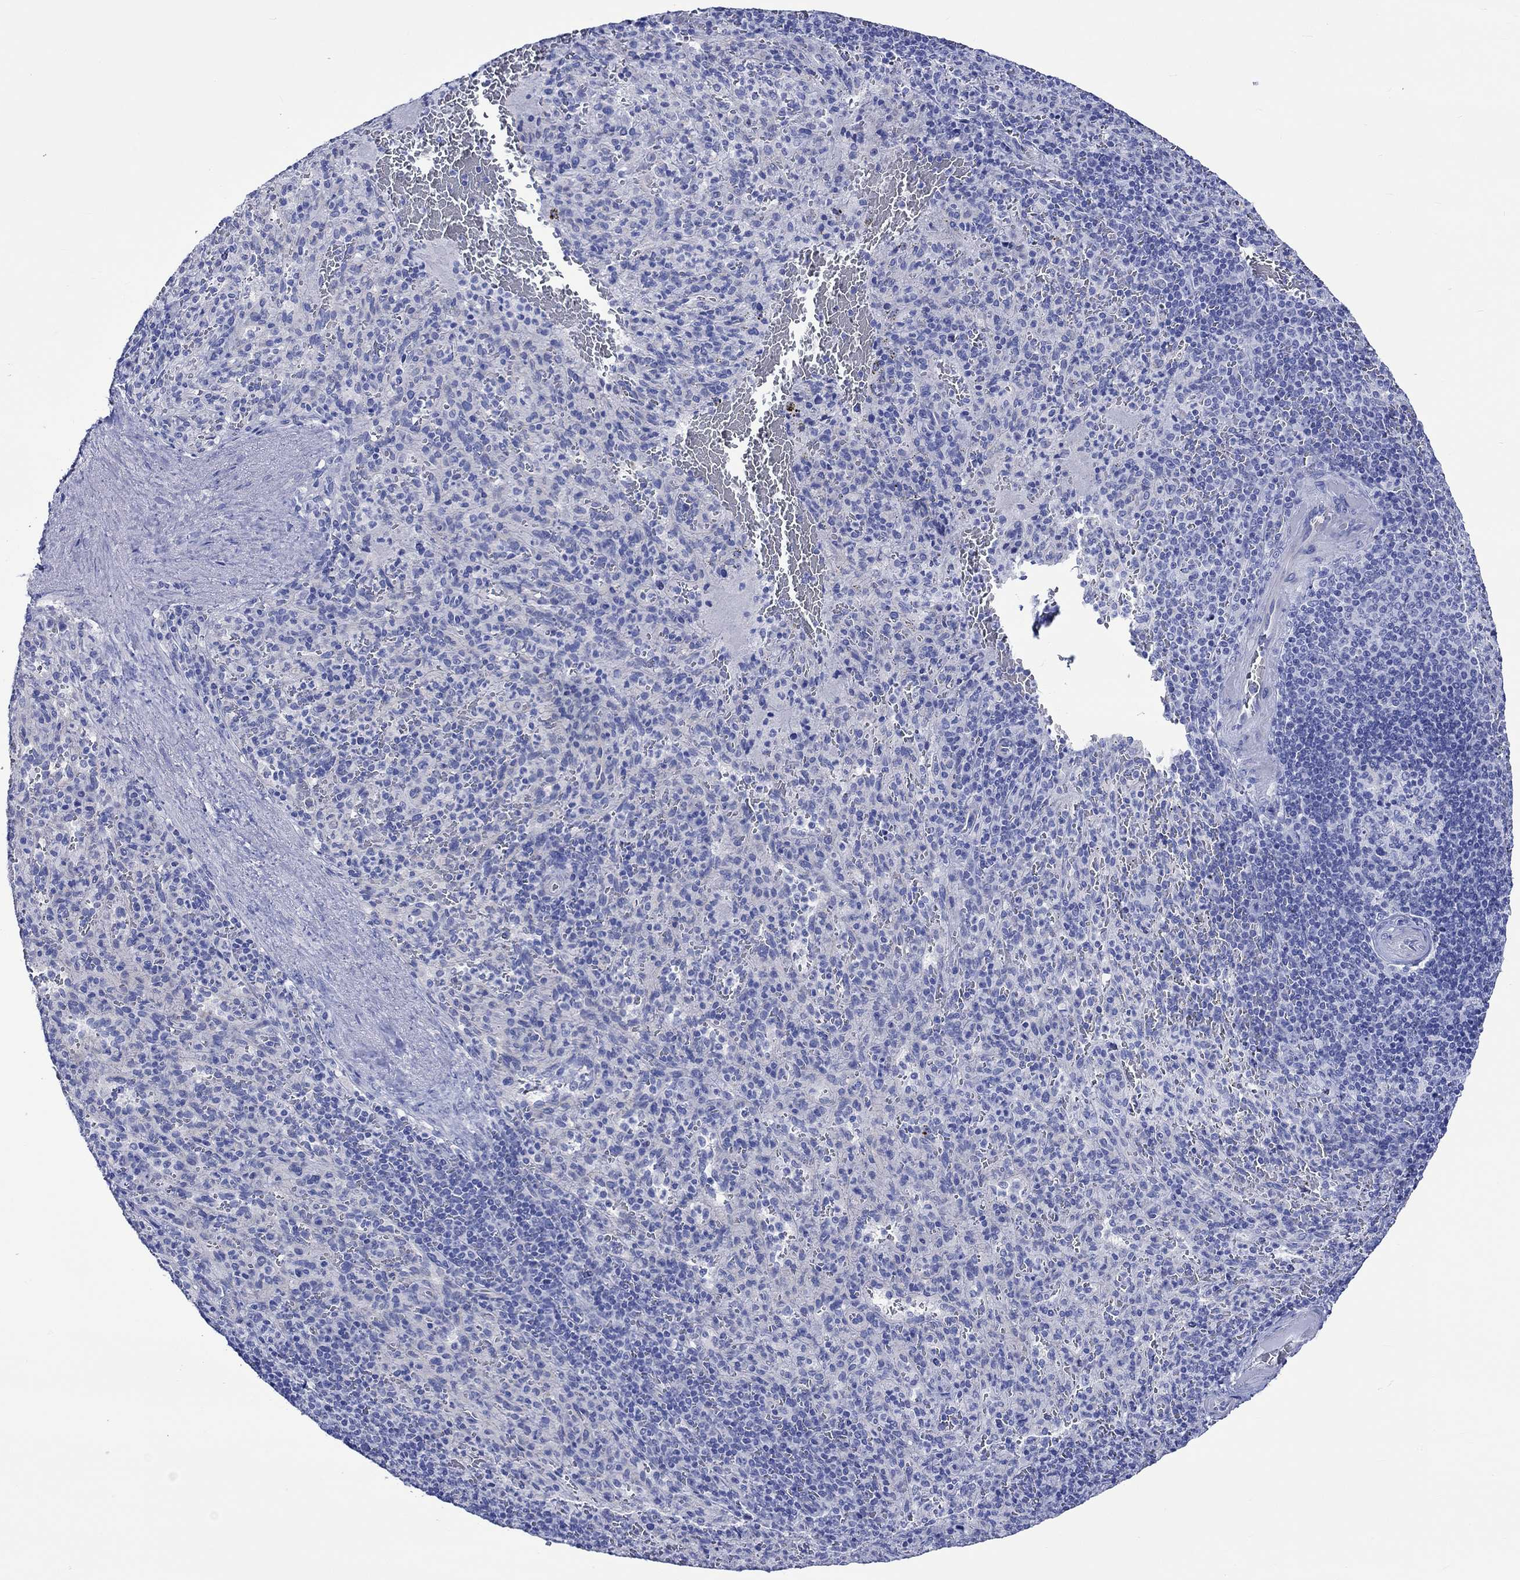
{"staining": {"intensity": "negative", "quantity": "none", "location": "none"}, "tissue": "spleen", "cell_type": "Cells in red pulp", "image_type": "normal", "snomed": [{"axis": "morphology", "description": "Normal tissue, NOS"}, {"axis": "topography", "description": "Spleen"}], "caption": "Immunohistochemical staining of normal spleen reveals no significant expression in cells in red pulp. (IHC, brightfield microscopy, high magnification).", "gene": "HARBI1", "patient": {"sex": "male", "age": 57}}